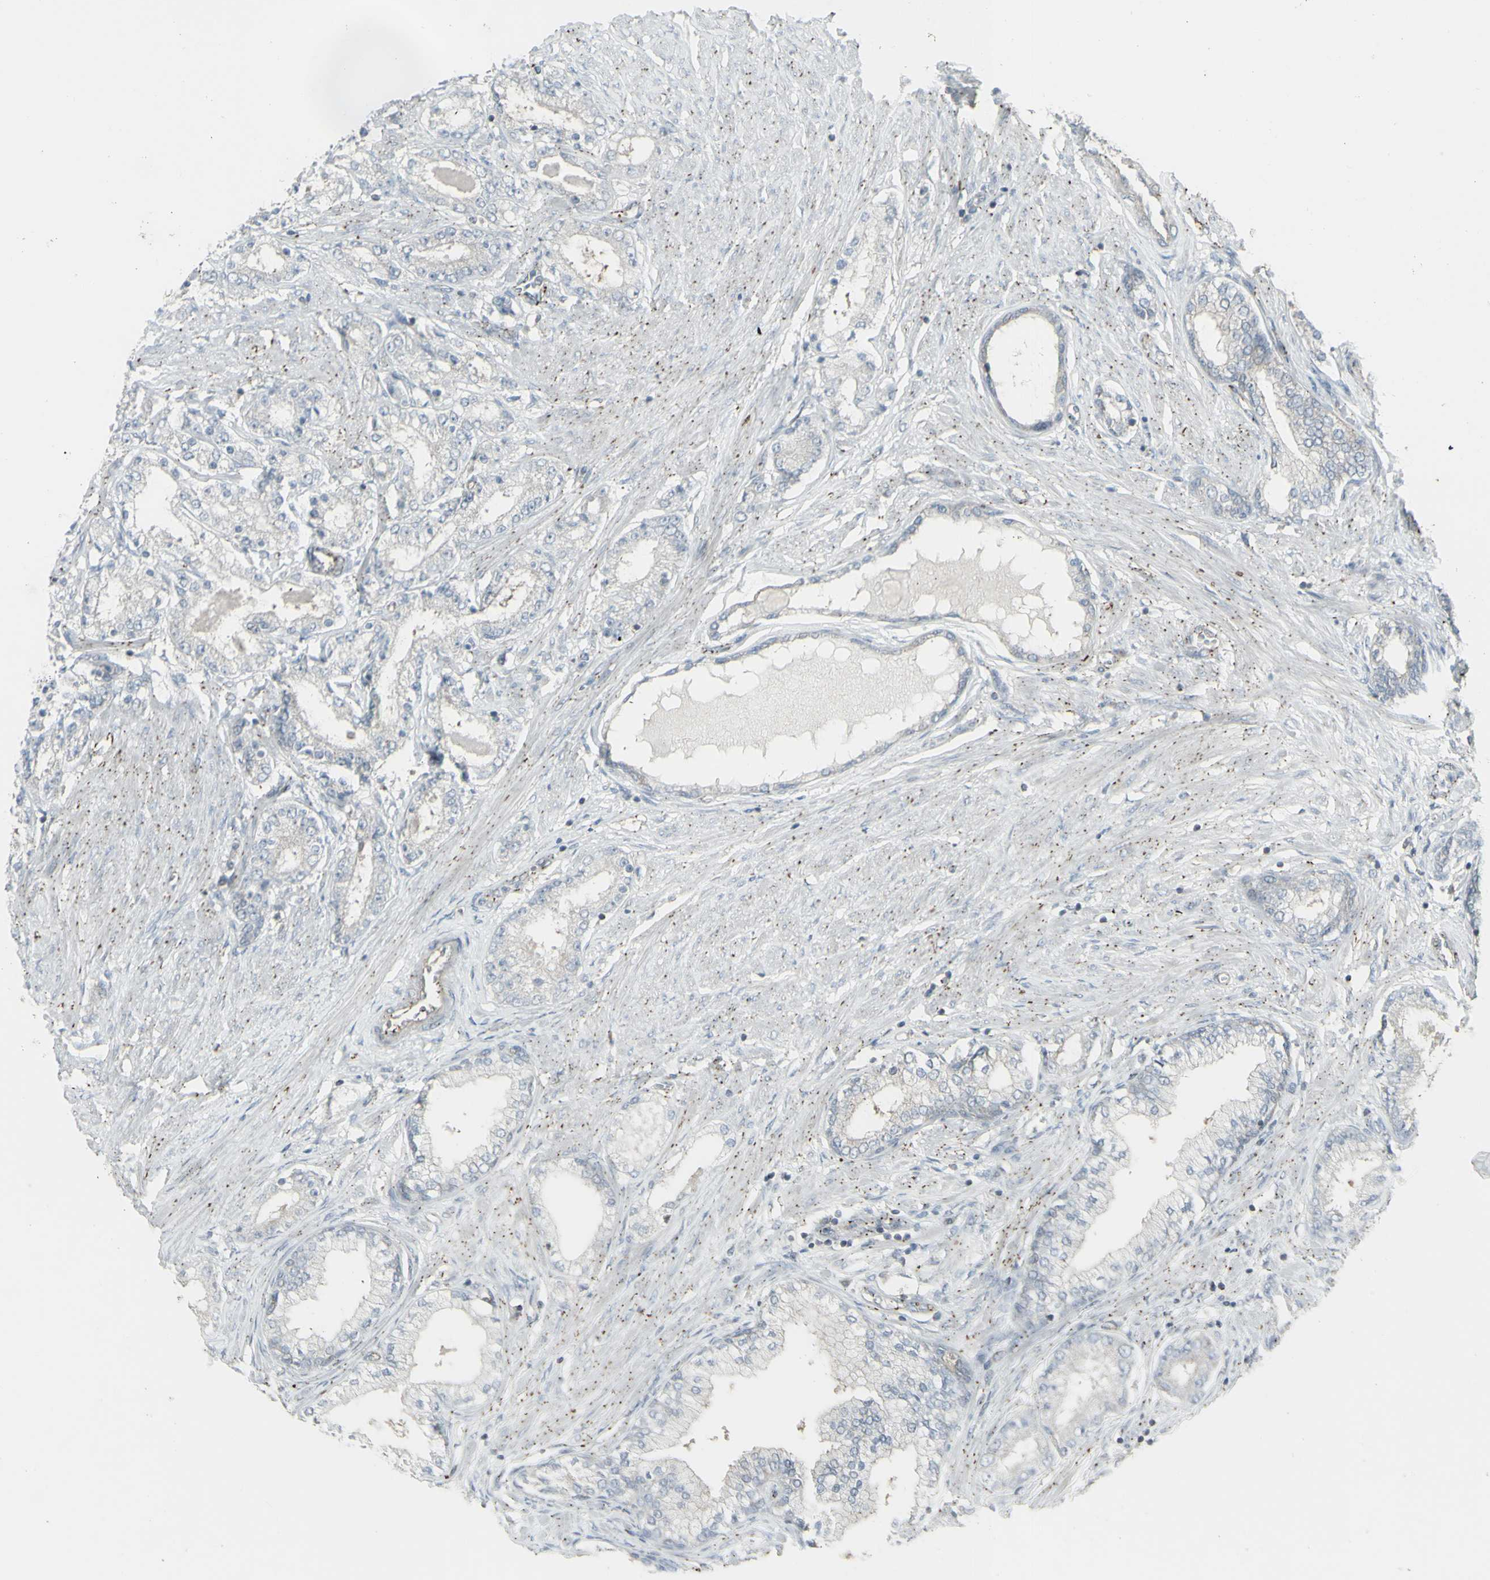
{"staining": {"intensity": "negative", "quantity": "none", "location": "none"}, "tissue": "prostate cancer", "cell_type": "Tumor cells", "image_type": "cancer", "snomed": [{"axis": "morphology", "description": "Adenocarcinoma, Low grade"}, {"axis": "topography", "description": "Prostate"}], "caption": "Tumor cells show no significant protein expression in prostate cancer. The staining is performed using DAB (3,3'-diaminobenzidine) brown chromogen with nuclei counter-stained in using hematoxylin.", "gene": "GALNT6", "patient": {"sex": "male", "age": 63}}